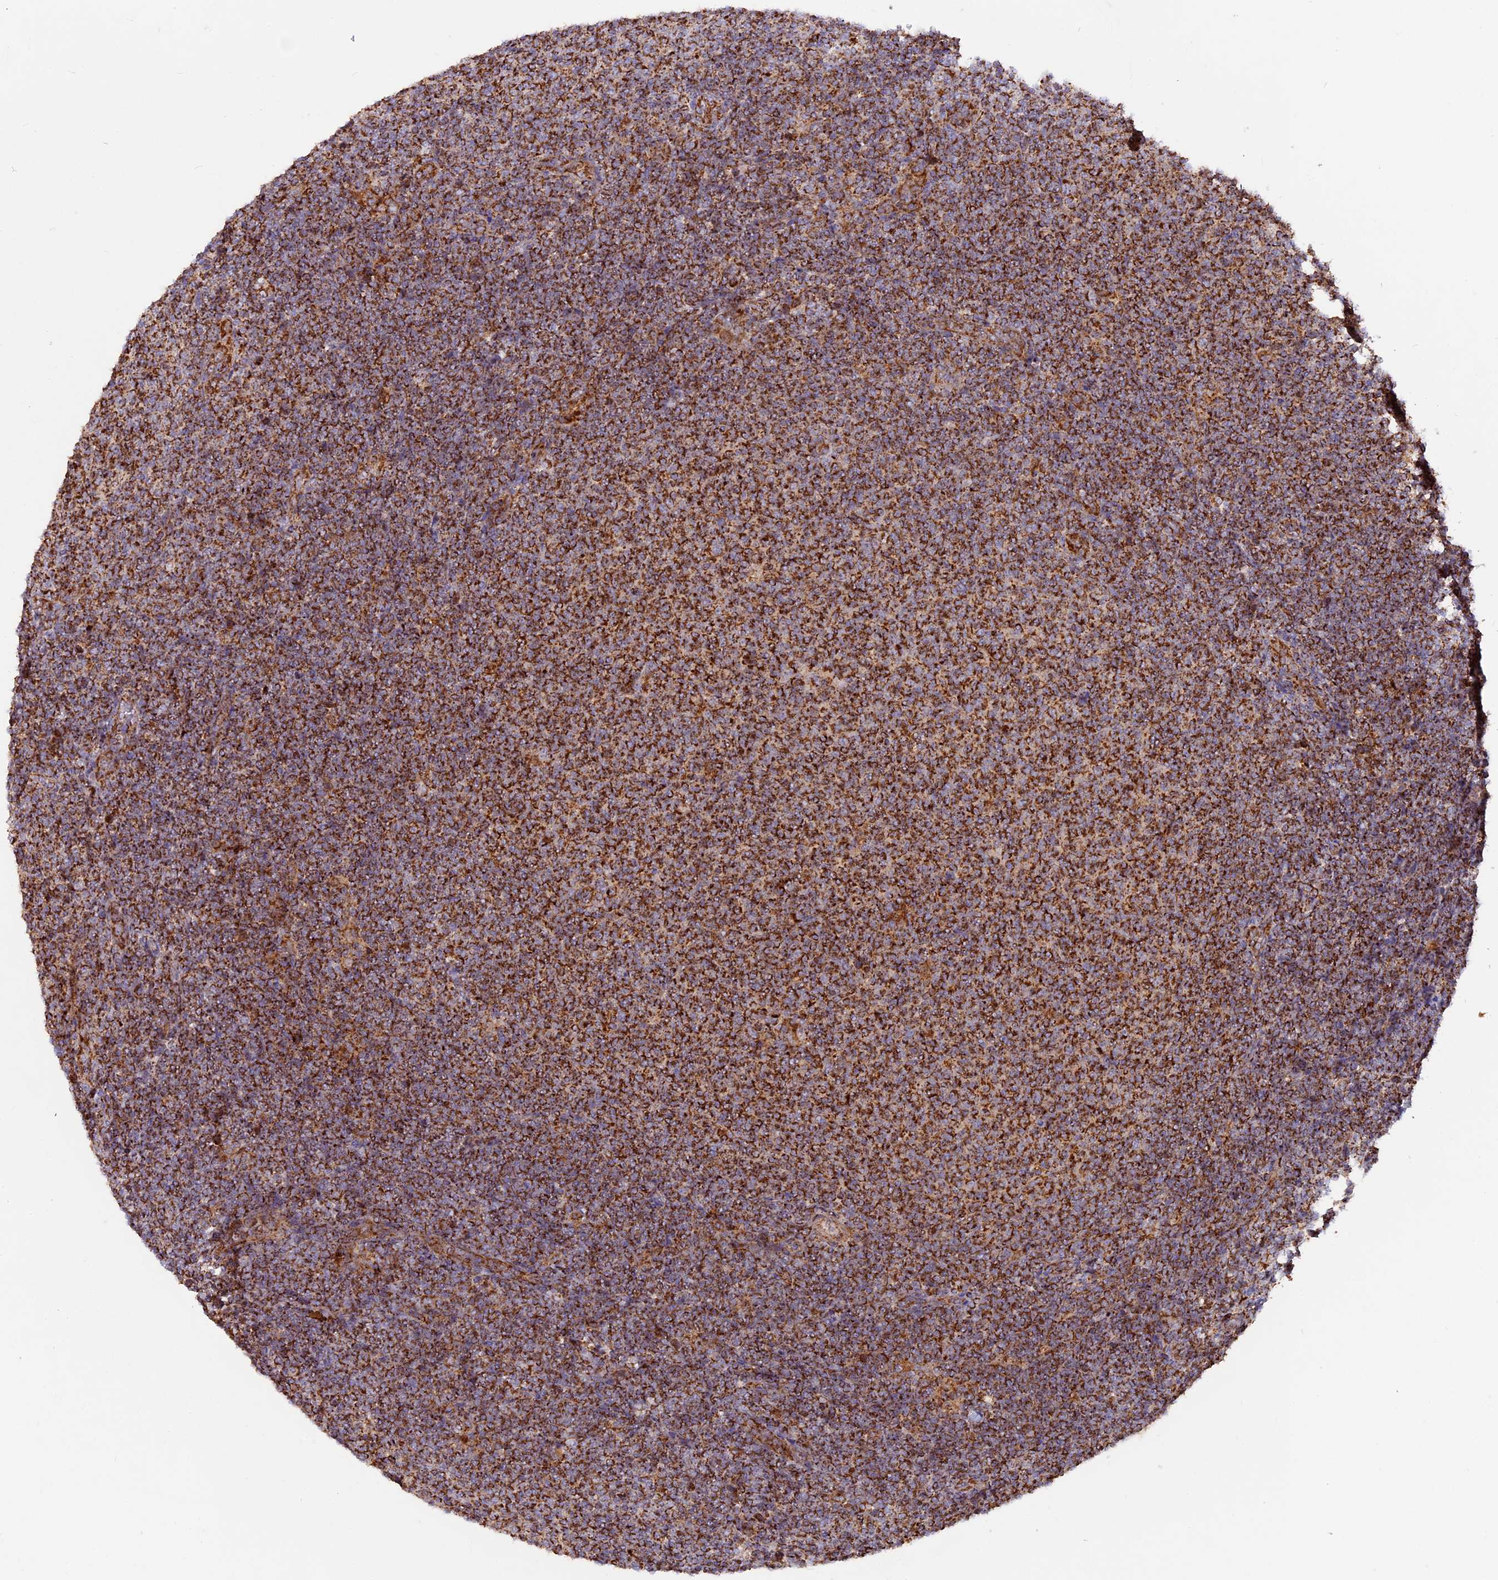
{"staining": {"intensity": "strong", "quantity": ">75%", "location": "cytoplasmic/membranous"}, "tissue": "lymphoma", "cell_type": "Tumor cells", "image_type": "cancer", "snomed": [{"axis": "morphology", "description": "Malignant lymphoma, non-Hodgkin's type, Low grade"}, {"axis": "topography", "description": "Lymph node"}], "caption": "Protein positivity by immunohistochemistry (IHC) exhibits strong cytoplasmic/membranous expression in about >75% of tumor cells in low-grade malignant lymphoma, non-Hodgkin's type. The protein is shown in brown color, while the nuclei are stained blue.", "gene": "NDUFA8", "patient": {"sex": "male", "age": 66}}